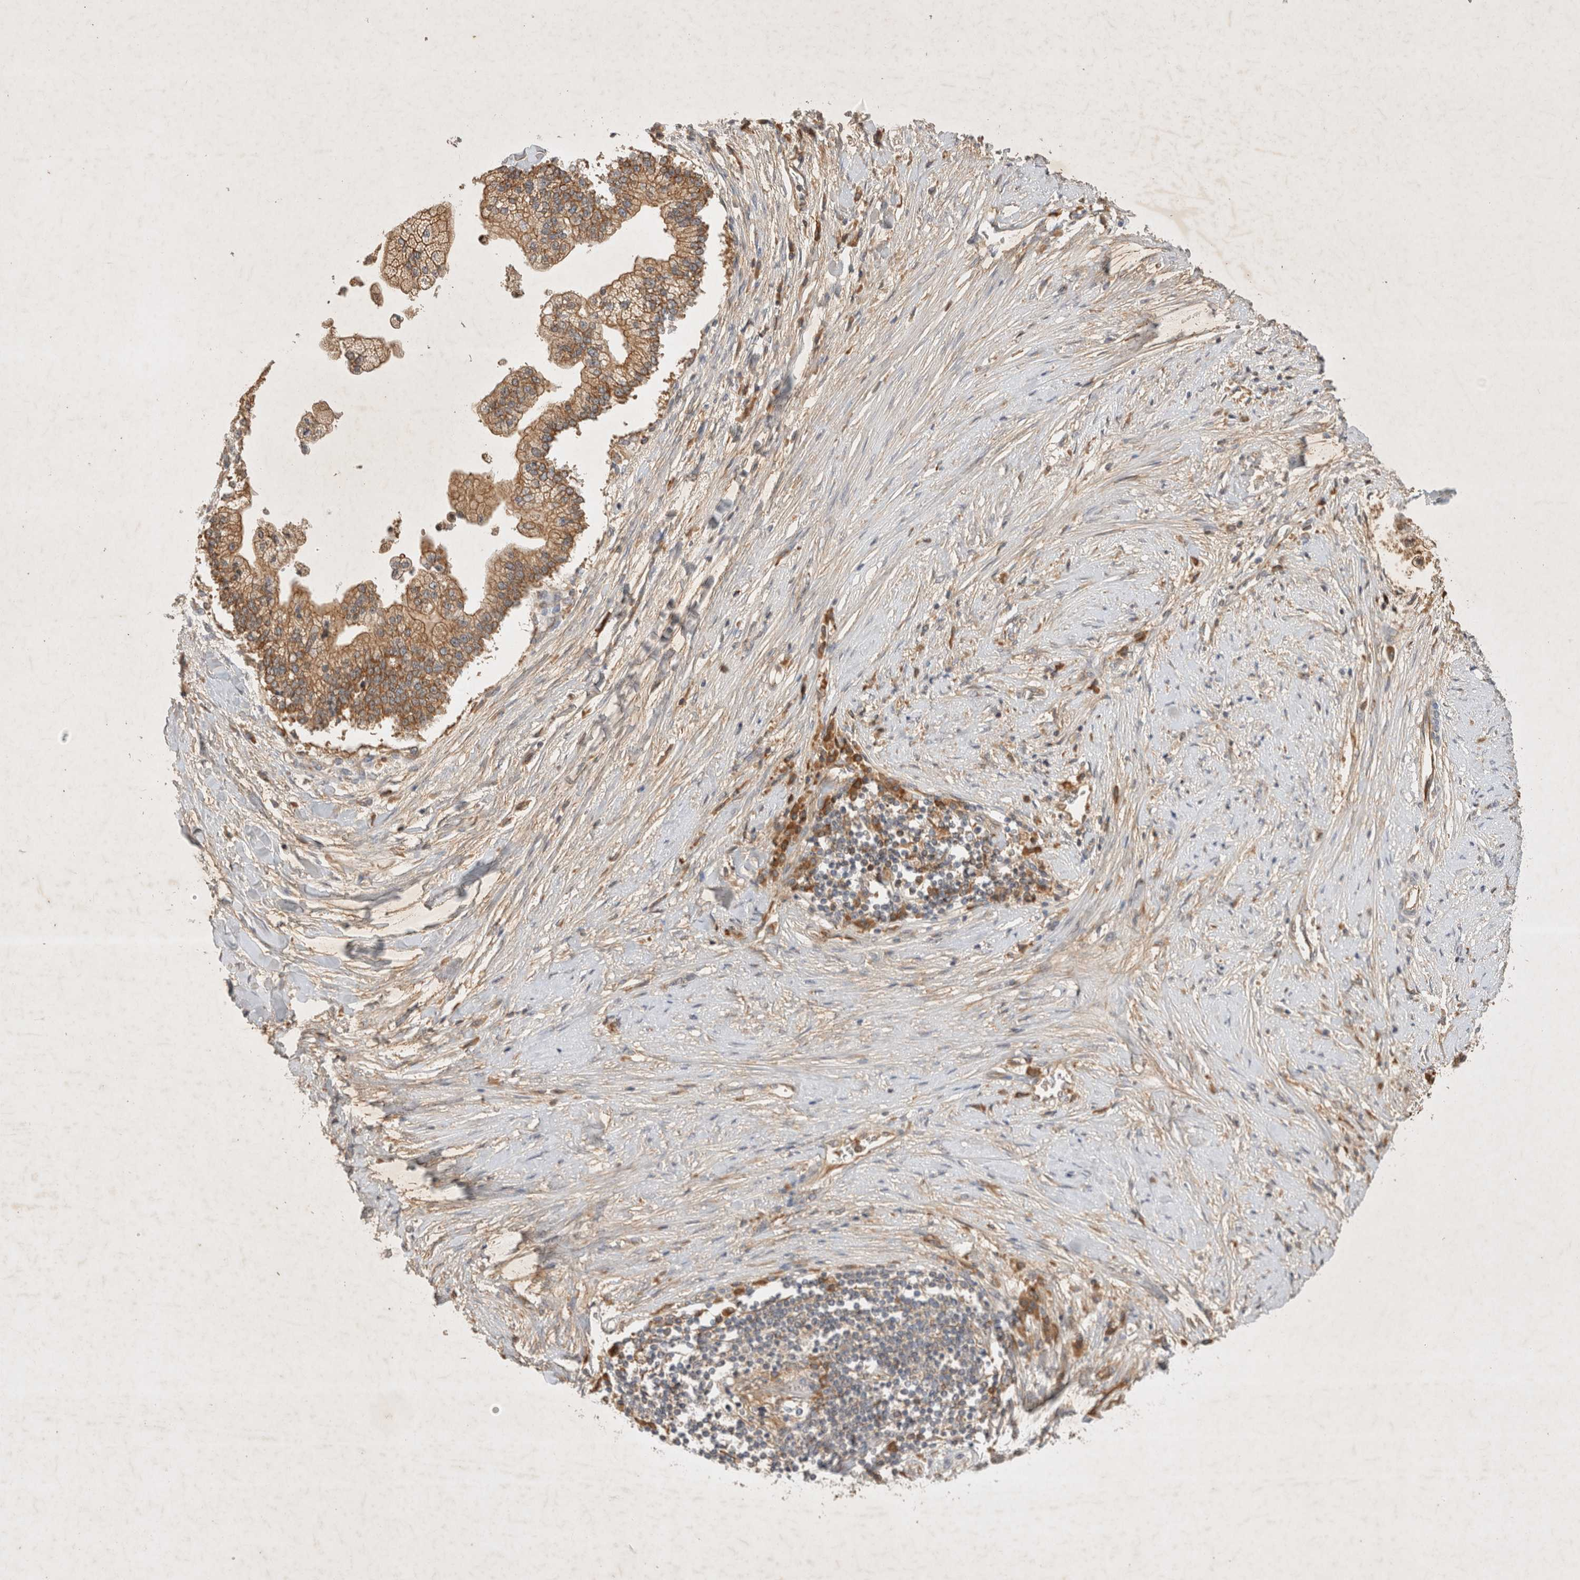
{"staining": {"intensity": "moderate", "quantity": ">75%", "location": "cytoplasmic/membranous"}, "tissue": "liver cancer", "cell_type": "Tumor cells", "image_type": "cancer", "snomed": [{"axis": "morphology", "description": "Cholangiocarcinoma"}, {"axis": "topography", "description": "Liver"}], "caption": "Immunohistochemistry (IHC) histopathology image of liver cholangiocarcinoma stained for a protein (brown), which shows medium levels of moderate cytoplasmic/membranous positivity in approximately >75% of tumor cells.", "gene": "YES1", "patient": {"sex": "male", "age": 50}}